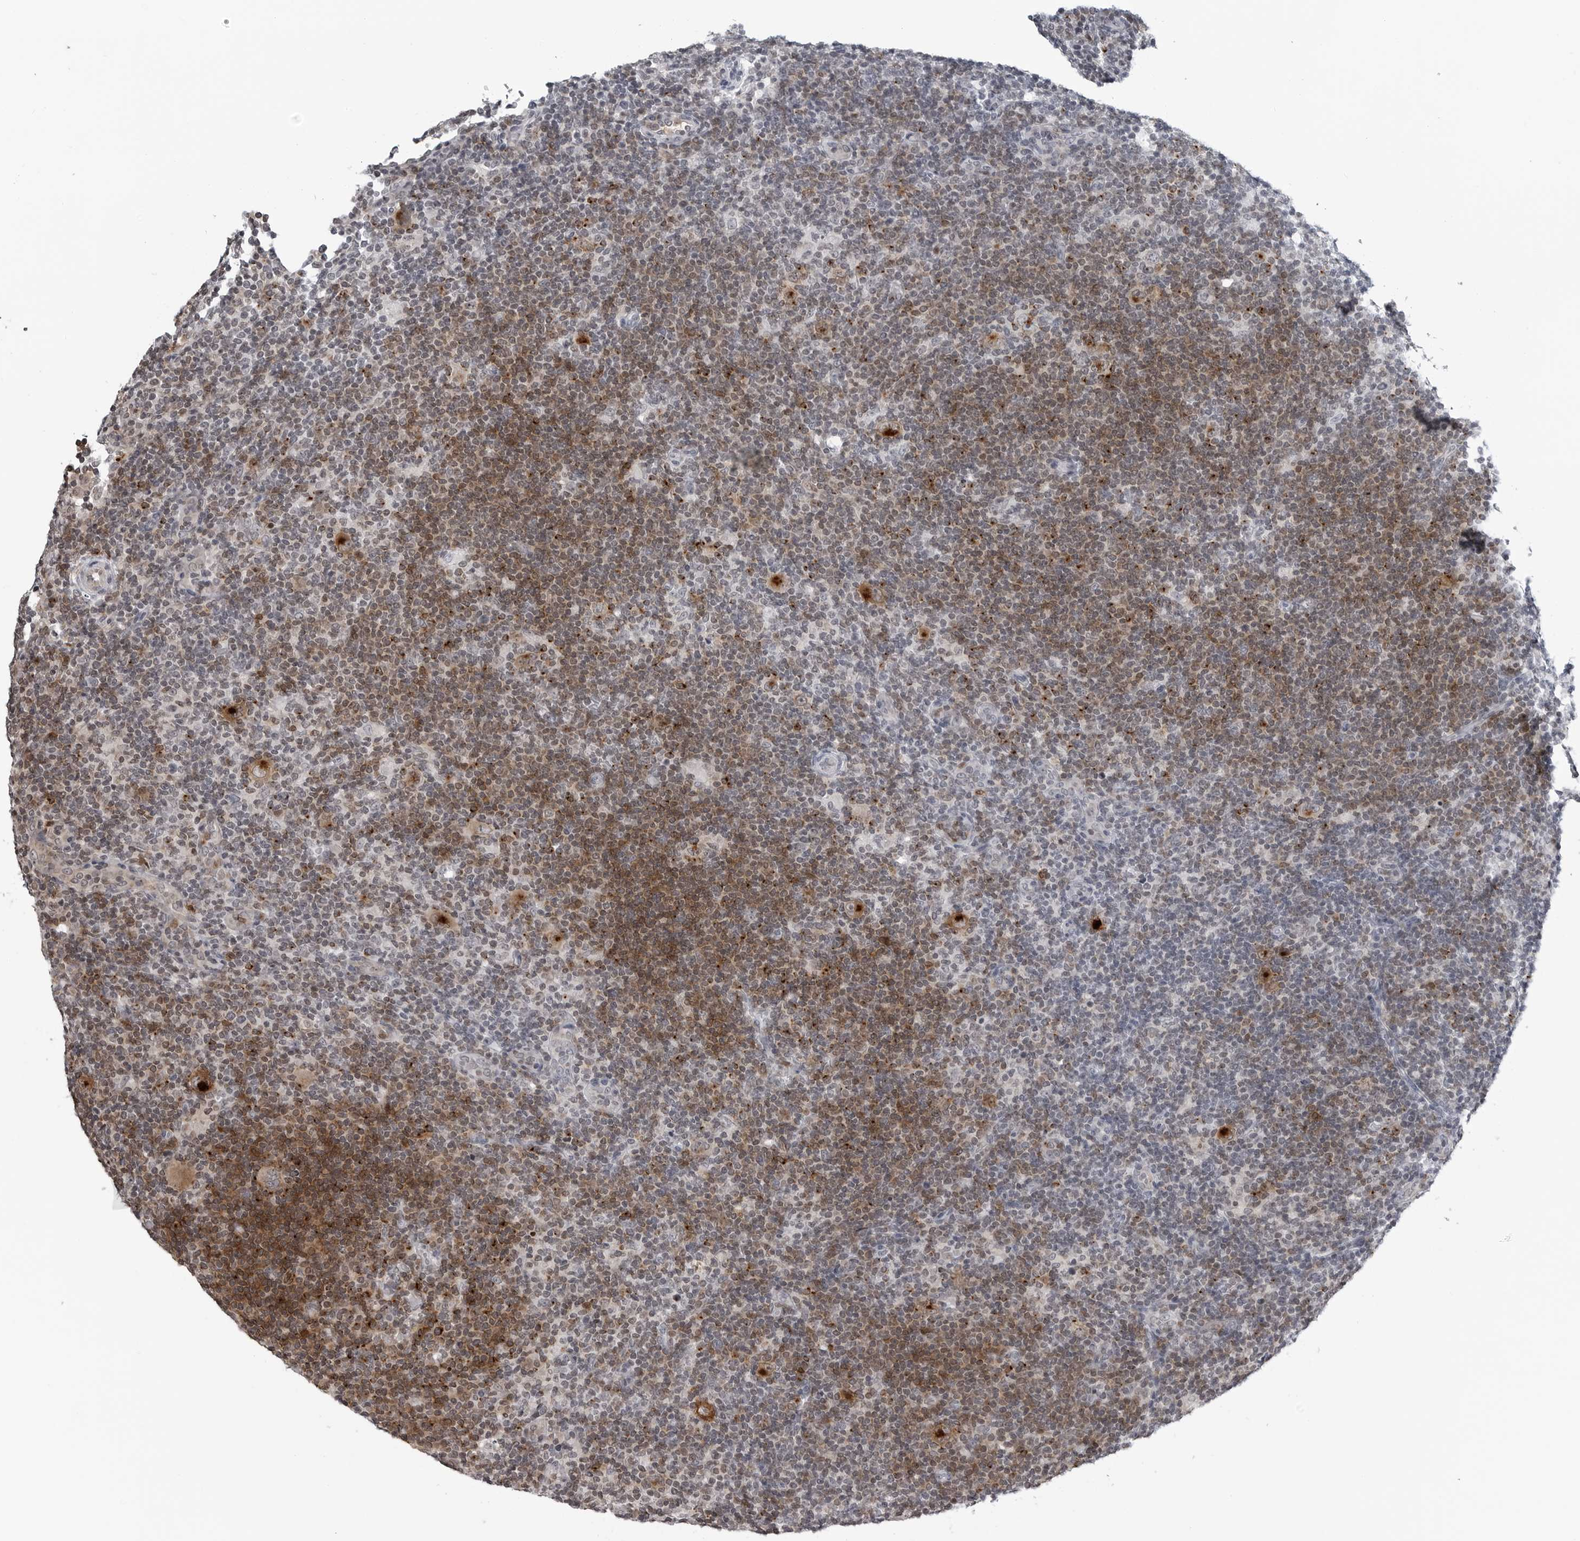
{"staining": {"intensity": "strong", "quantity": "25%-75%", "location": "cytoplasmic/membranous"}, "tissue": "lymphoma", "cell_type": "Tumor cells", "image_type": "cancer", "snomed": [{"axis": "morphology", "description": "Hodgkin's disease, NOS"}, {"axis": "topography", "description": "Lymph node"}], "caption": "Immunohistochemistry (IHC) staining of lymphoma, which shows high levels of strong cytoplasmic/membranous positivity in approximately 25%-75% of tumor cells indicating strong cytoplasmic/membranous protein expression. The staining was performed using DAB (3,3'-diaminobenzidine) (brown) for protein detection and nuclei were counterstained in hematoxylin (blue).", "gene": "CXCR5", "patient": {"sex": "female", "age": 57}}